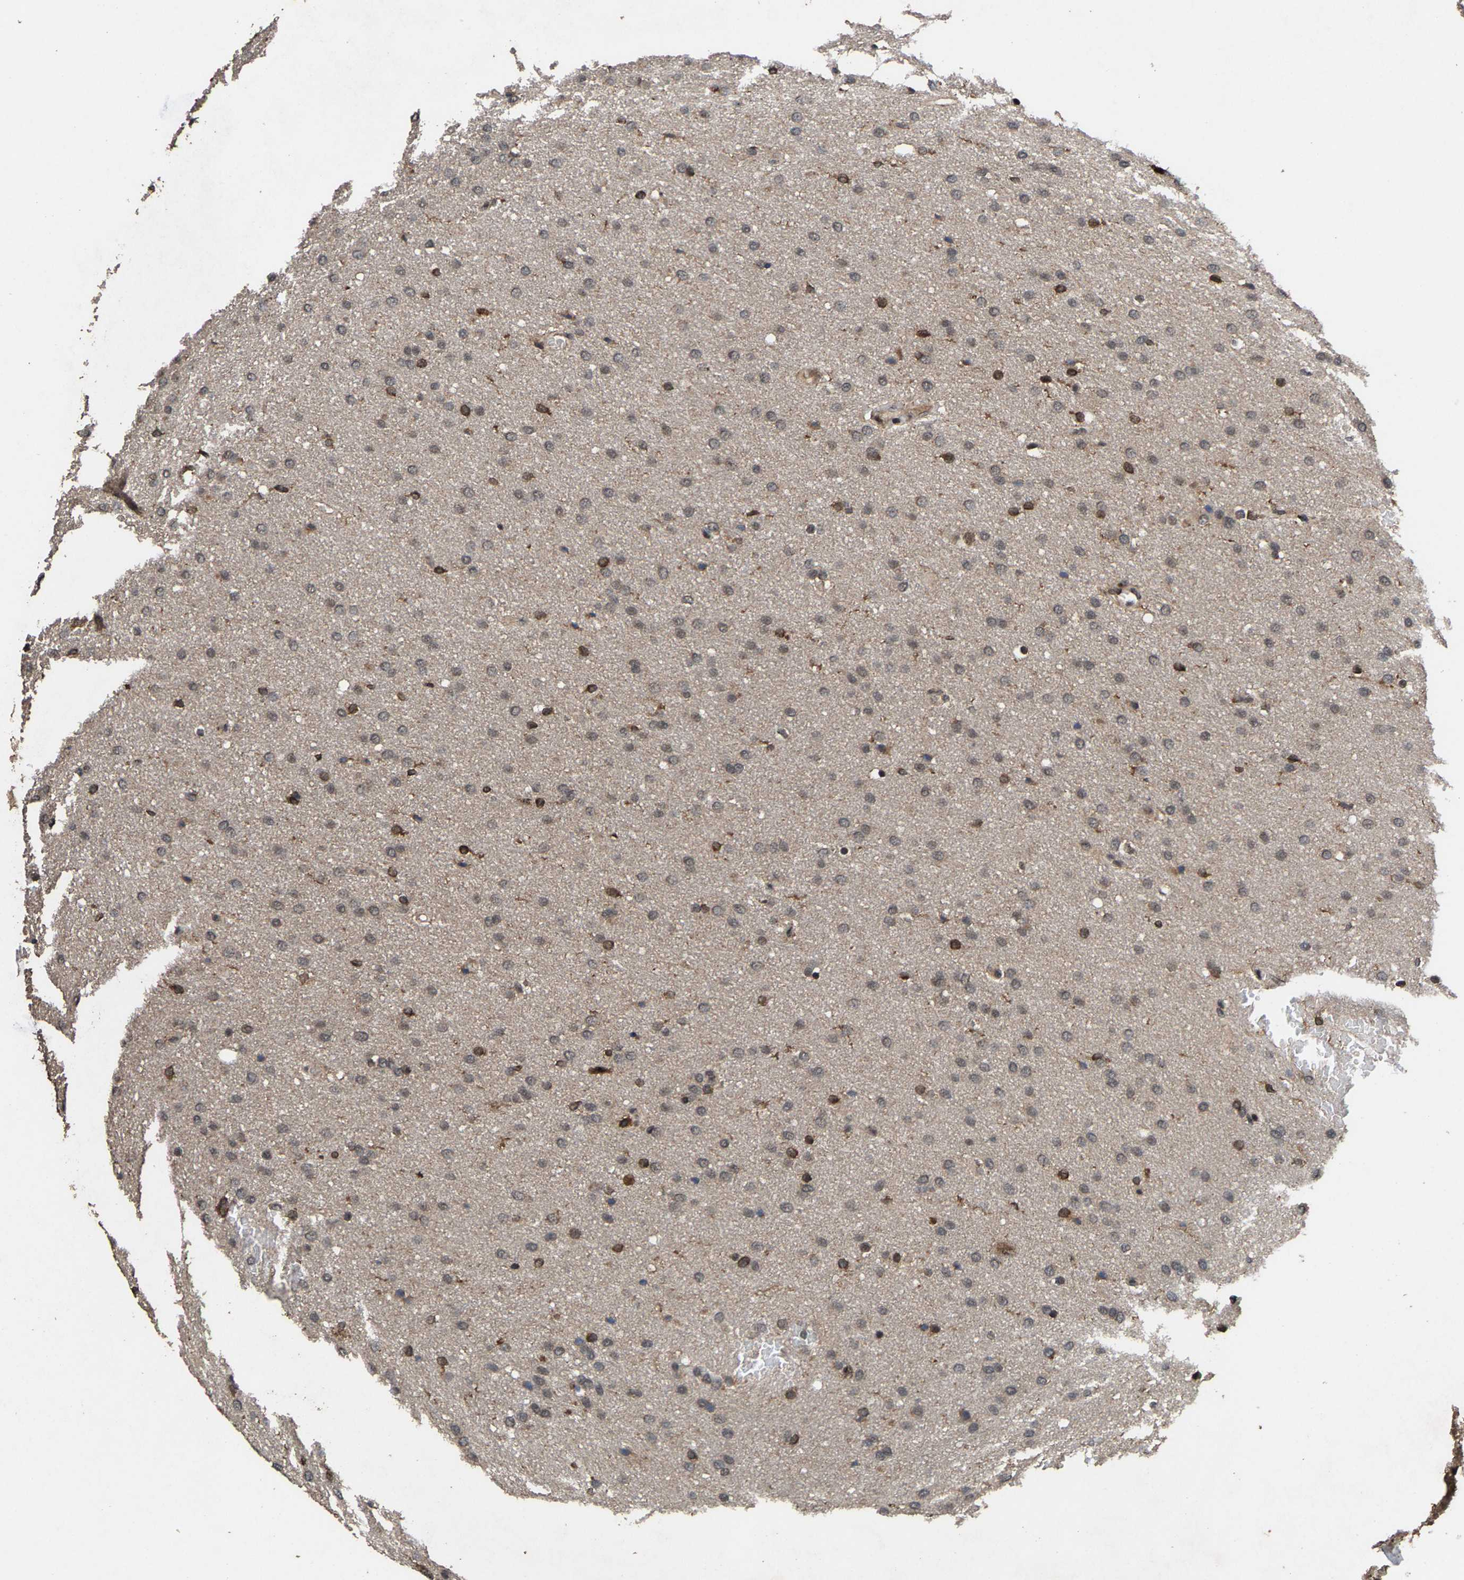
{"staining": {"intensity": "moderate", "quantity": "<25%", "location": "cytoplasmic/membranous"}, "tissue": "glioma", "cell_type": "Tumor cells", "image_type": "cancer", "snomed": [{"axis": "morphology", "description": "Glioma, malignant, Low grade"}, {"axis": "topography", "description": "Brain"}], "caption": "A brown stain highlights moderate cytoplasmic/membranous positivity of a protein in human glioma tumor cells. Nuclei are stained in blue.", "gene": "HAUS6", "patient": {"sex": "female", "age": 37}}